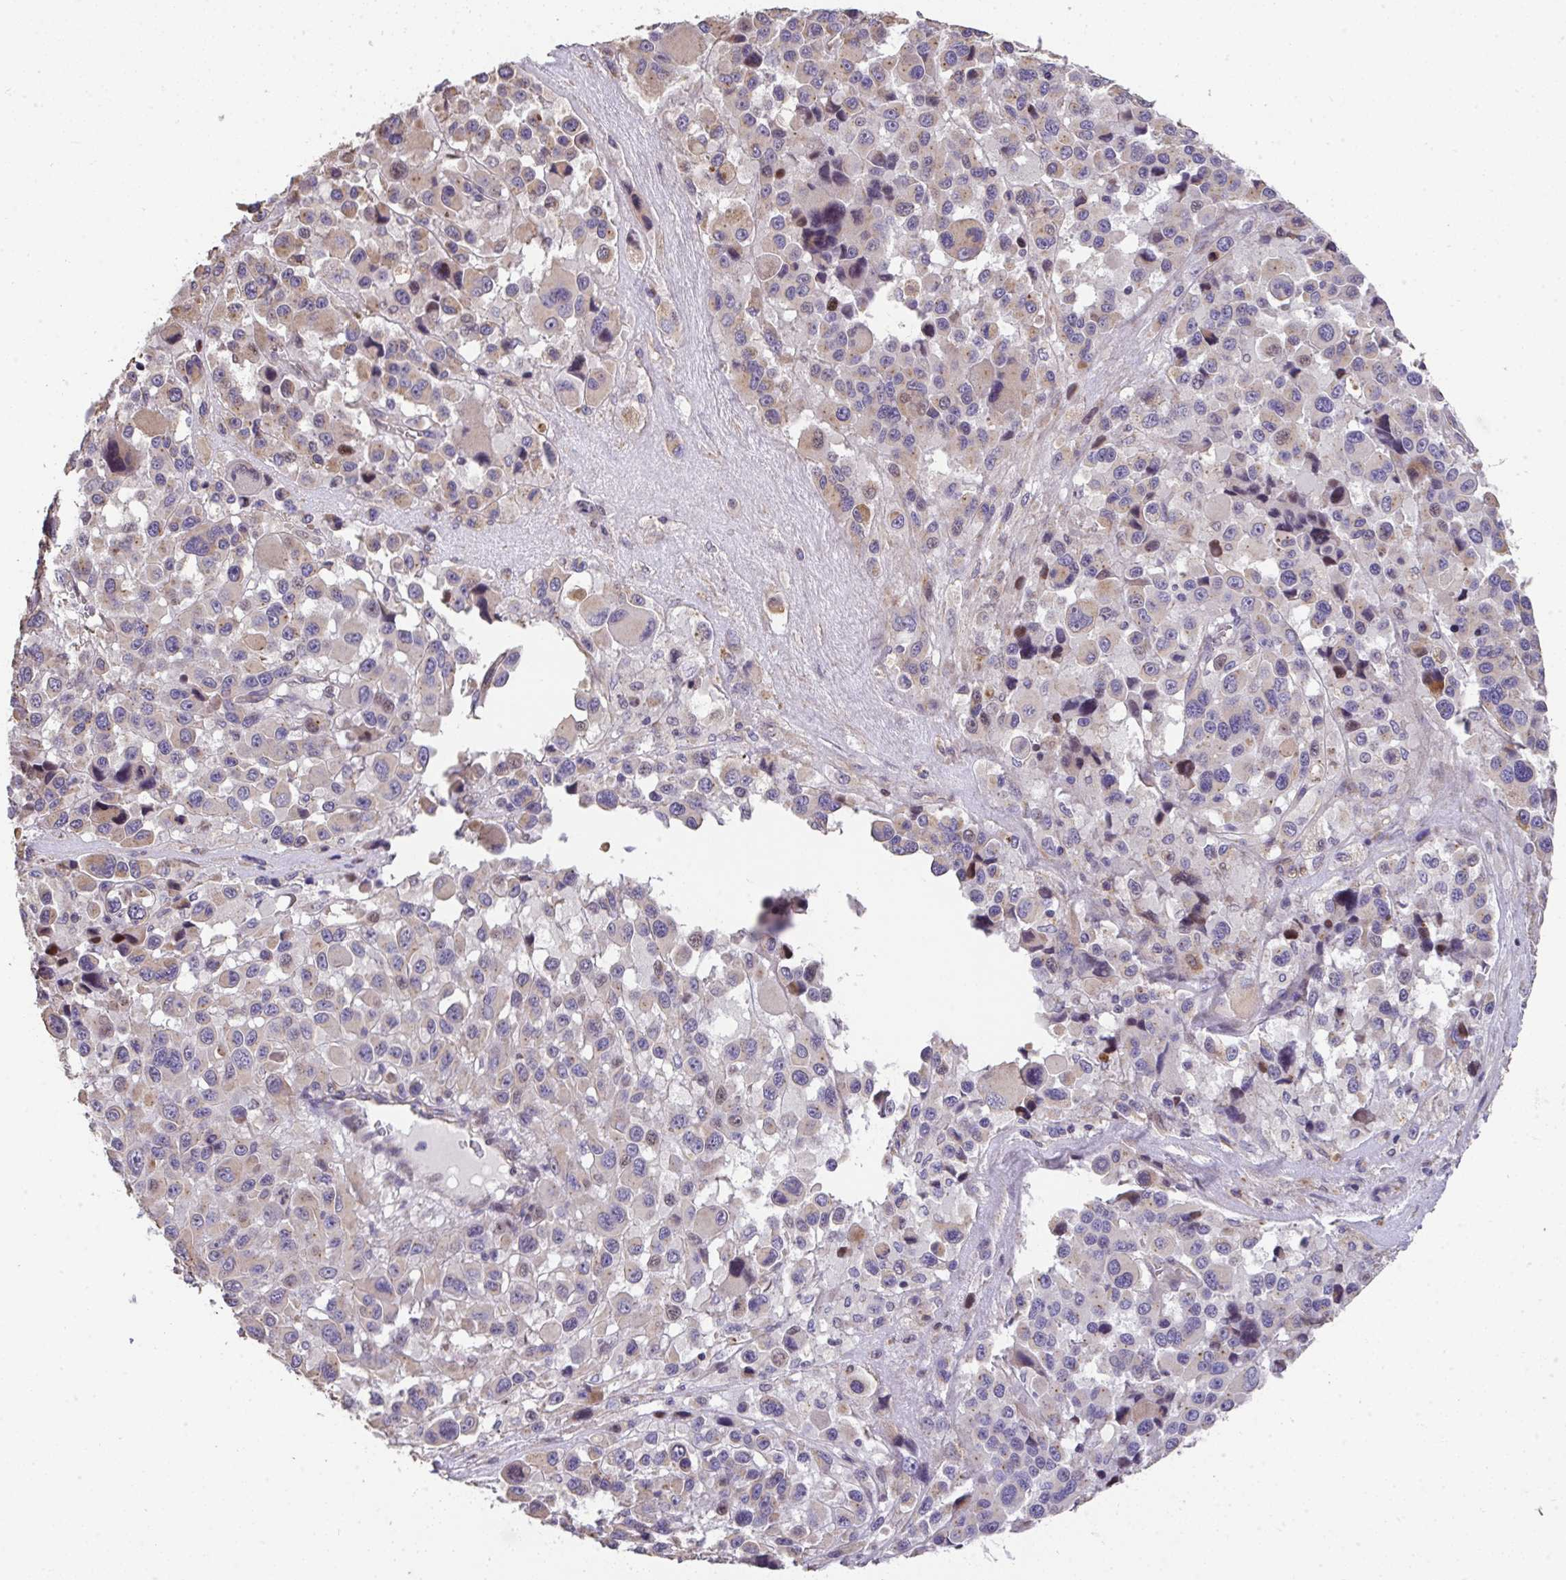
{"staining": {"intensity": "moderate", "quantity": "<25%", "location": "cytoplasmic/membranous,nuclear"}, "tissue": "melanoma", "cell_type": "Tumor cells", "image_type": "cancer", "snomed": [{"axis": "morphology", "description": "Malignant melanoma, Metastatic site"}, {"axis": "topography", "description": "Lymph node"}], "caption": "High-magnification brightfield microscopy of malignant melanoma (metastatic site) stained with DAB (3,3'-diaminobenzidine) (brown) and counterstained with hematoxylin (blue). tumor cells exhibit moderate cytoplasmic/membranous and nuclear expression is appreciated in about<25% of cells. (DAB IHC, brown staining for protein, blue staining for nuclei).", "gene": "RUNDC3B", "patient": {"sex": "female", "age": 65}}